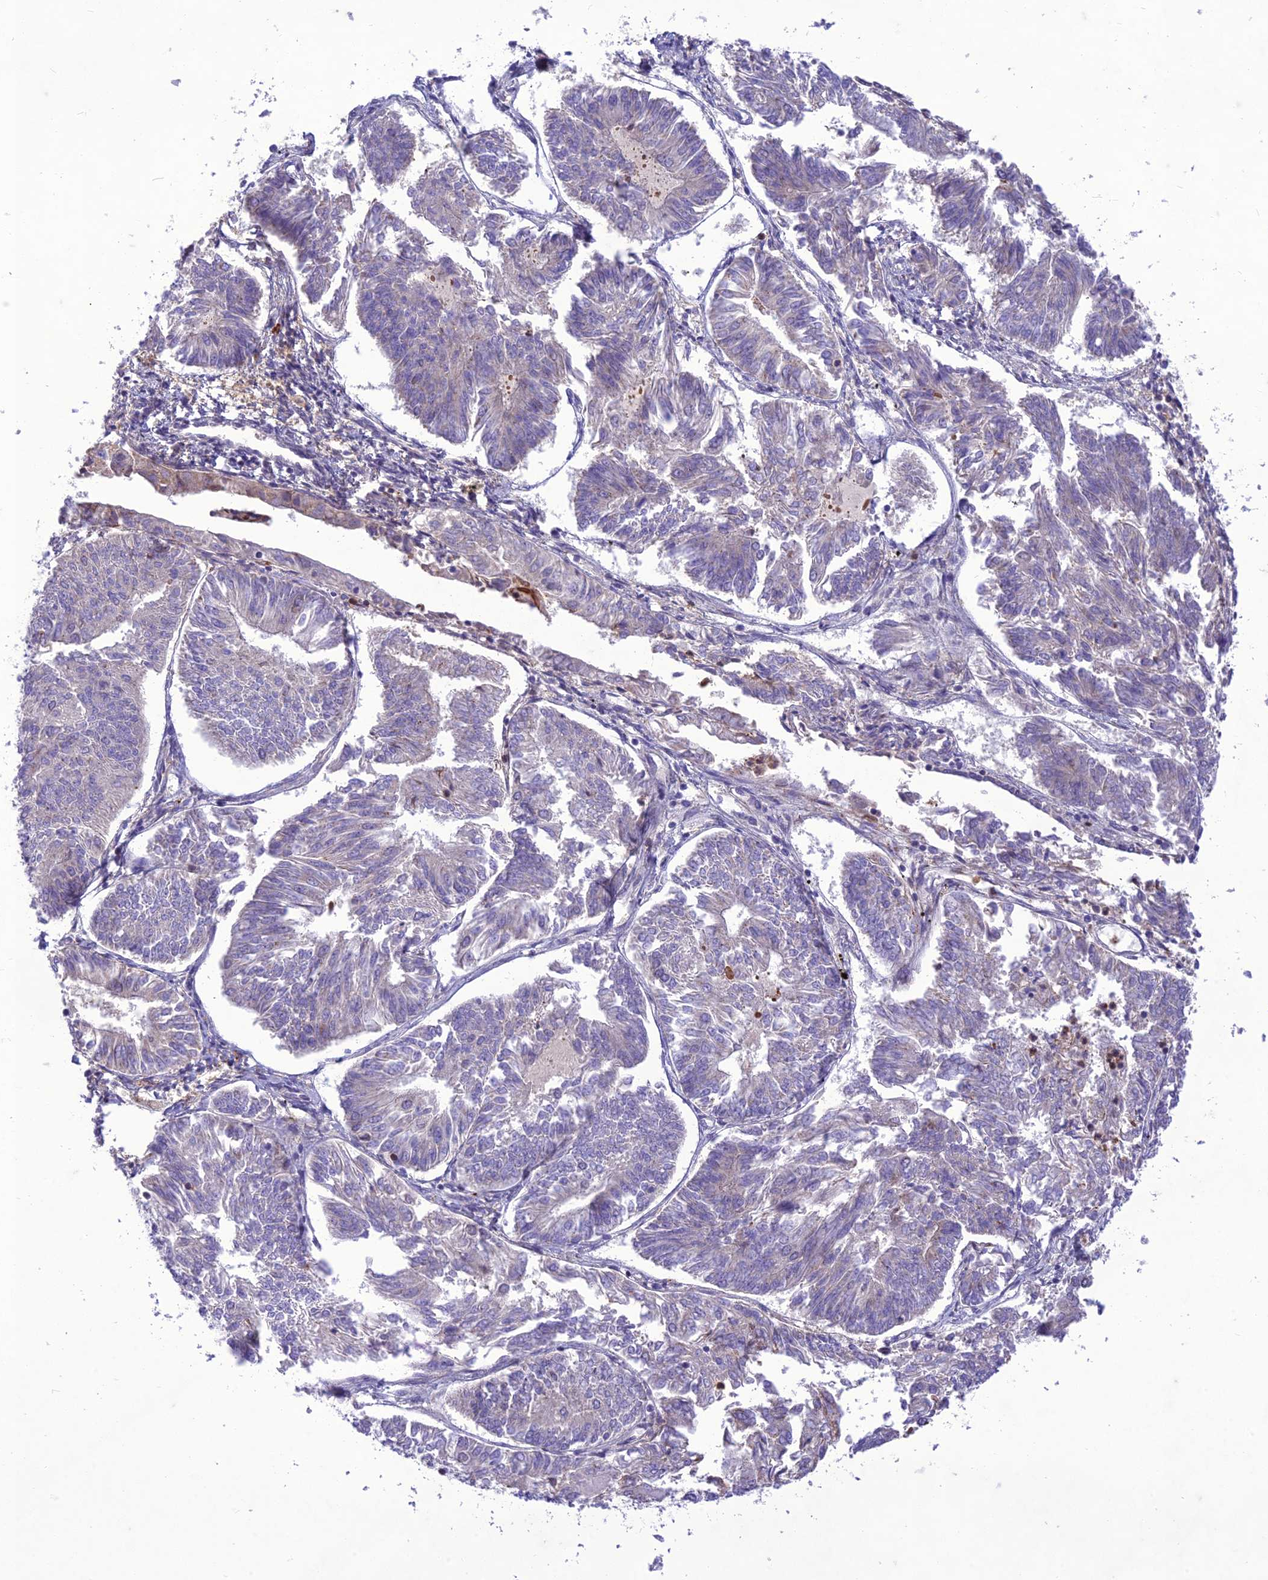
{"staining": {"intensity": "negative", "quantity": "none", "location": "none"}, "tissue": "endometrial cancer", "cell_type": "Tumor cells", "image_type": "cancer", "snomed": [{"axis": "morphology", "description": "Adenocarcinoma, NOS"}, {"axis": "topography", "description": "Endometrium"}], "caption": "Tumor cells are negative for brown protein staining in endometrial cancer. (DAB immunohistochemistry (IHC), high magnification).", "gene": "ITGAE", "patient": {"sex": "female", "age": 58}}